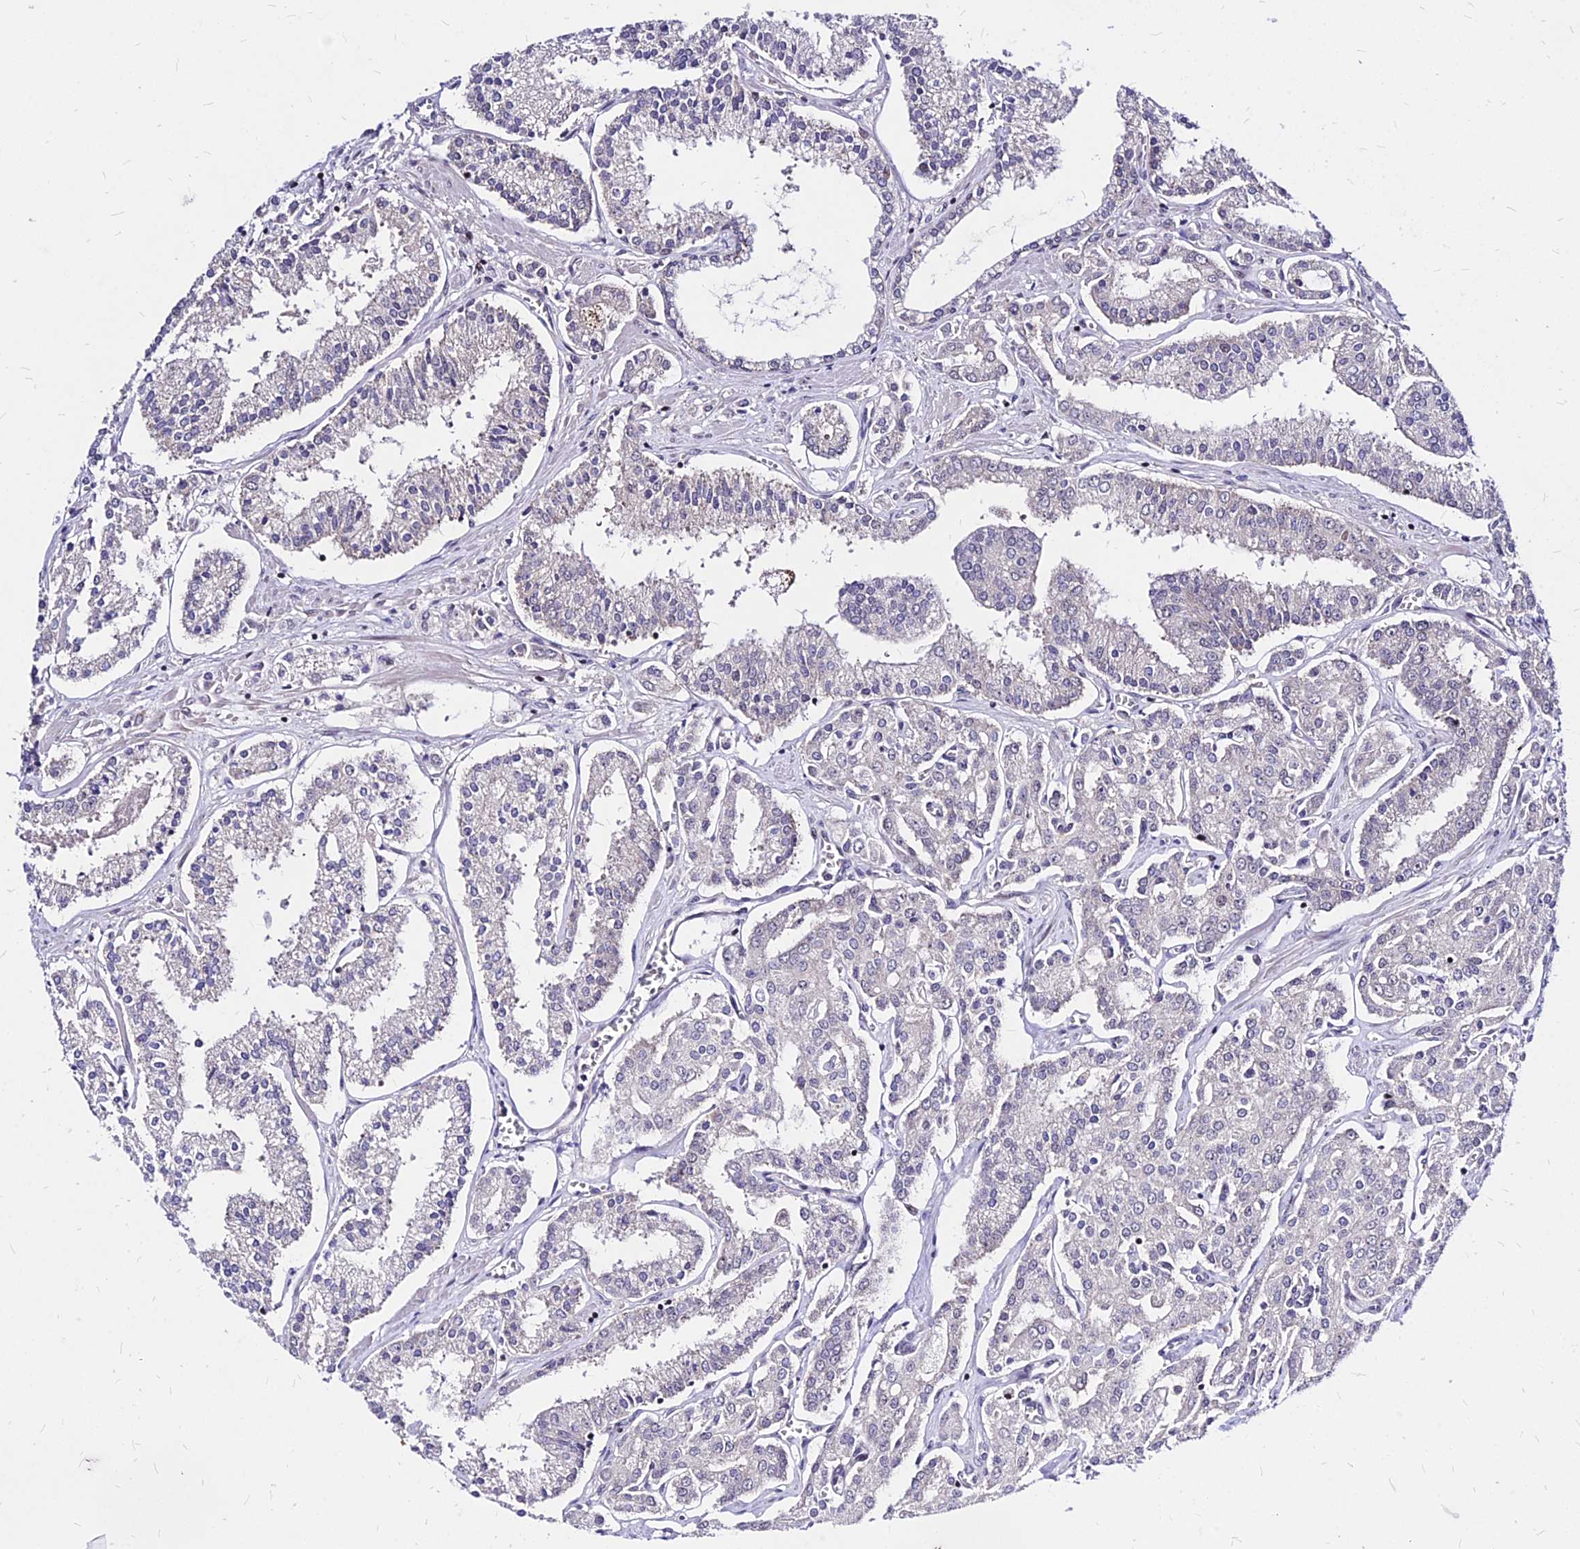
{"staining": {"intensity": "negative", "quantity": "none", "location": "none"}, "tissue": "prostate cancer", "cell_type": "Tumor cells", "image_type": "cancer", "snomed": [{"axis": "morphology", "description": "Adenocarcinoma, High grade"}, {"axis": "topography", "description": "Prostate"}], "caption": "The IHC photomicrograph has no significant expression in tumor cells of adenocarcinoma (high-grade) (prostate) tissue.", "gene": "DDX55", "patient": {"sex": "male", "age": 71}}